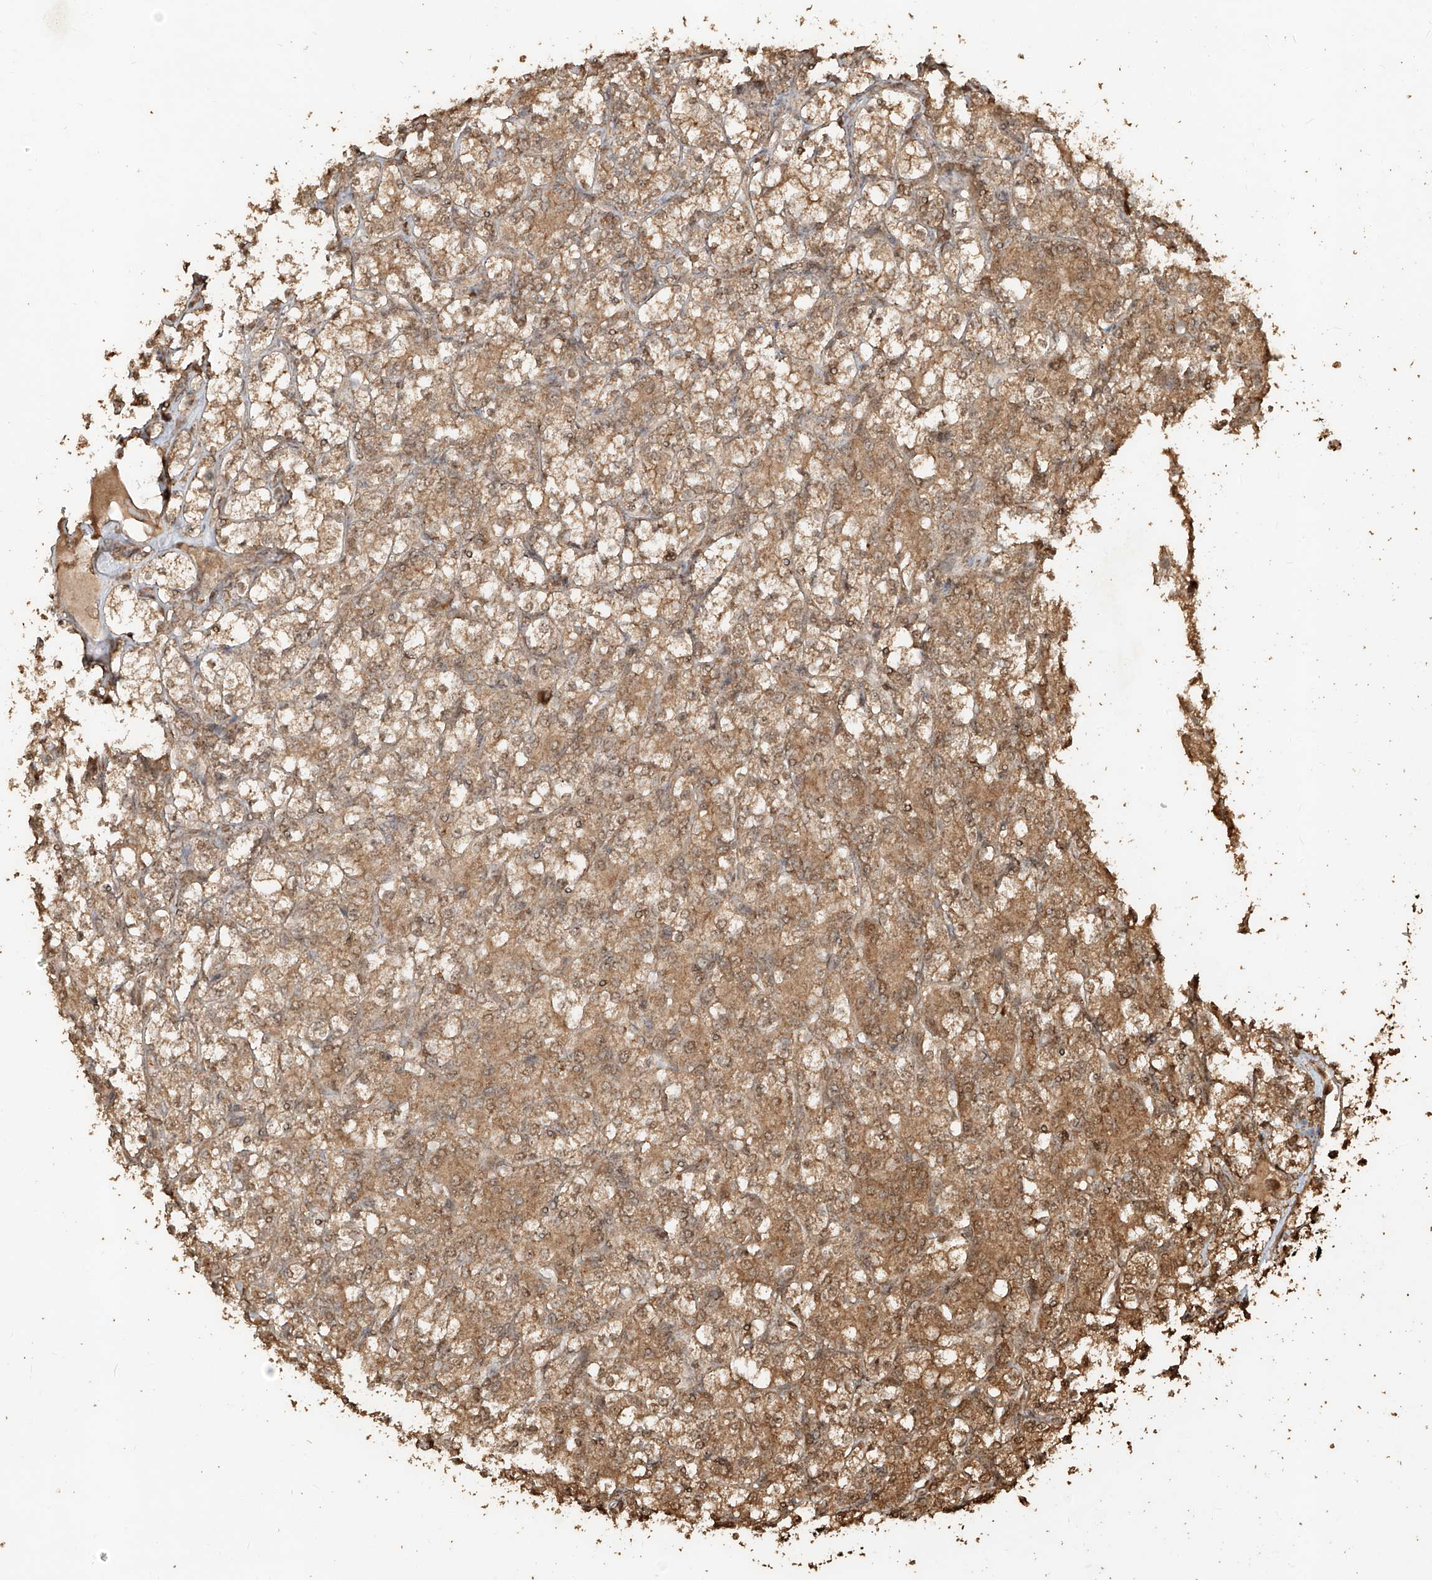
{"staining": {"intensity": "moderate", "quantity": ">75%", "location": "cytoplasmic/membranous,nuclear"}, "tissue": "renal cancer", "cell_type": "Tumor cells", "image_type": "cancer", "snomed": [{"axis": "morphology", "description": "Adenocarcinoma, NOS"}, {"axis": "topography", "description": "Kidney"}], "caption": "Tumor cells reveal medium levels of moderate cytoplasmic/membranous and nuclear expression in approximately >75% of cells in human adenocarcinoma (renal).", "gene": "ZNF660", "patient": {"sex": "male", "age": 77}}